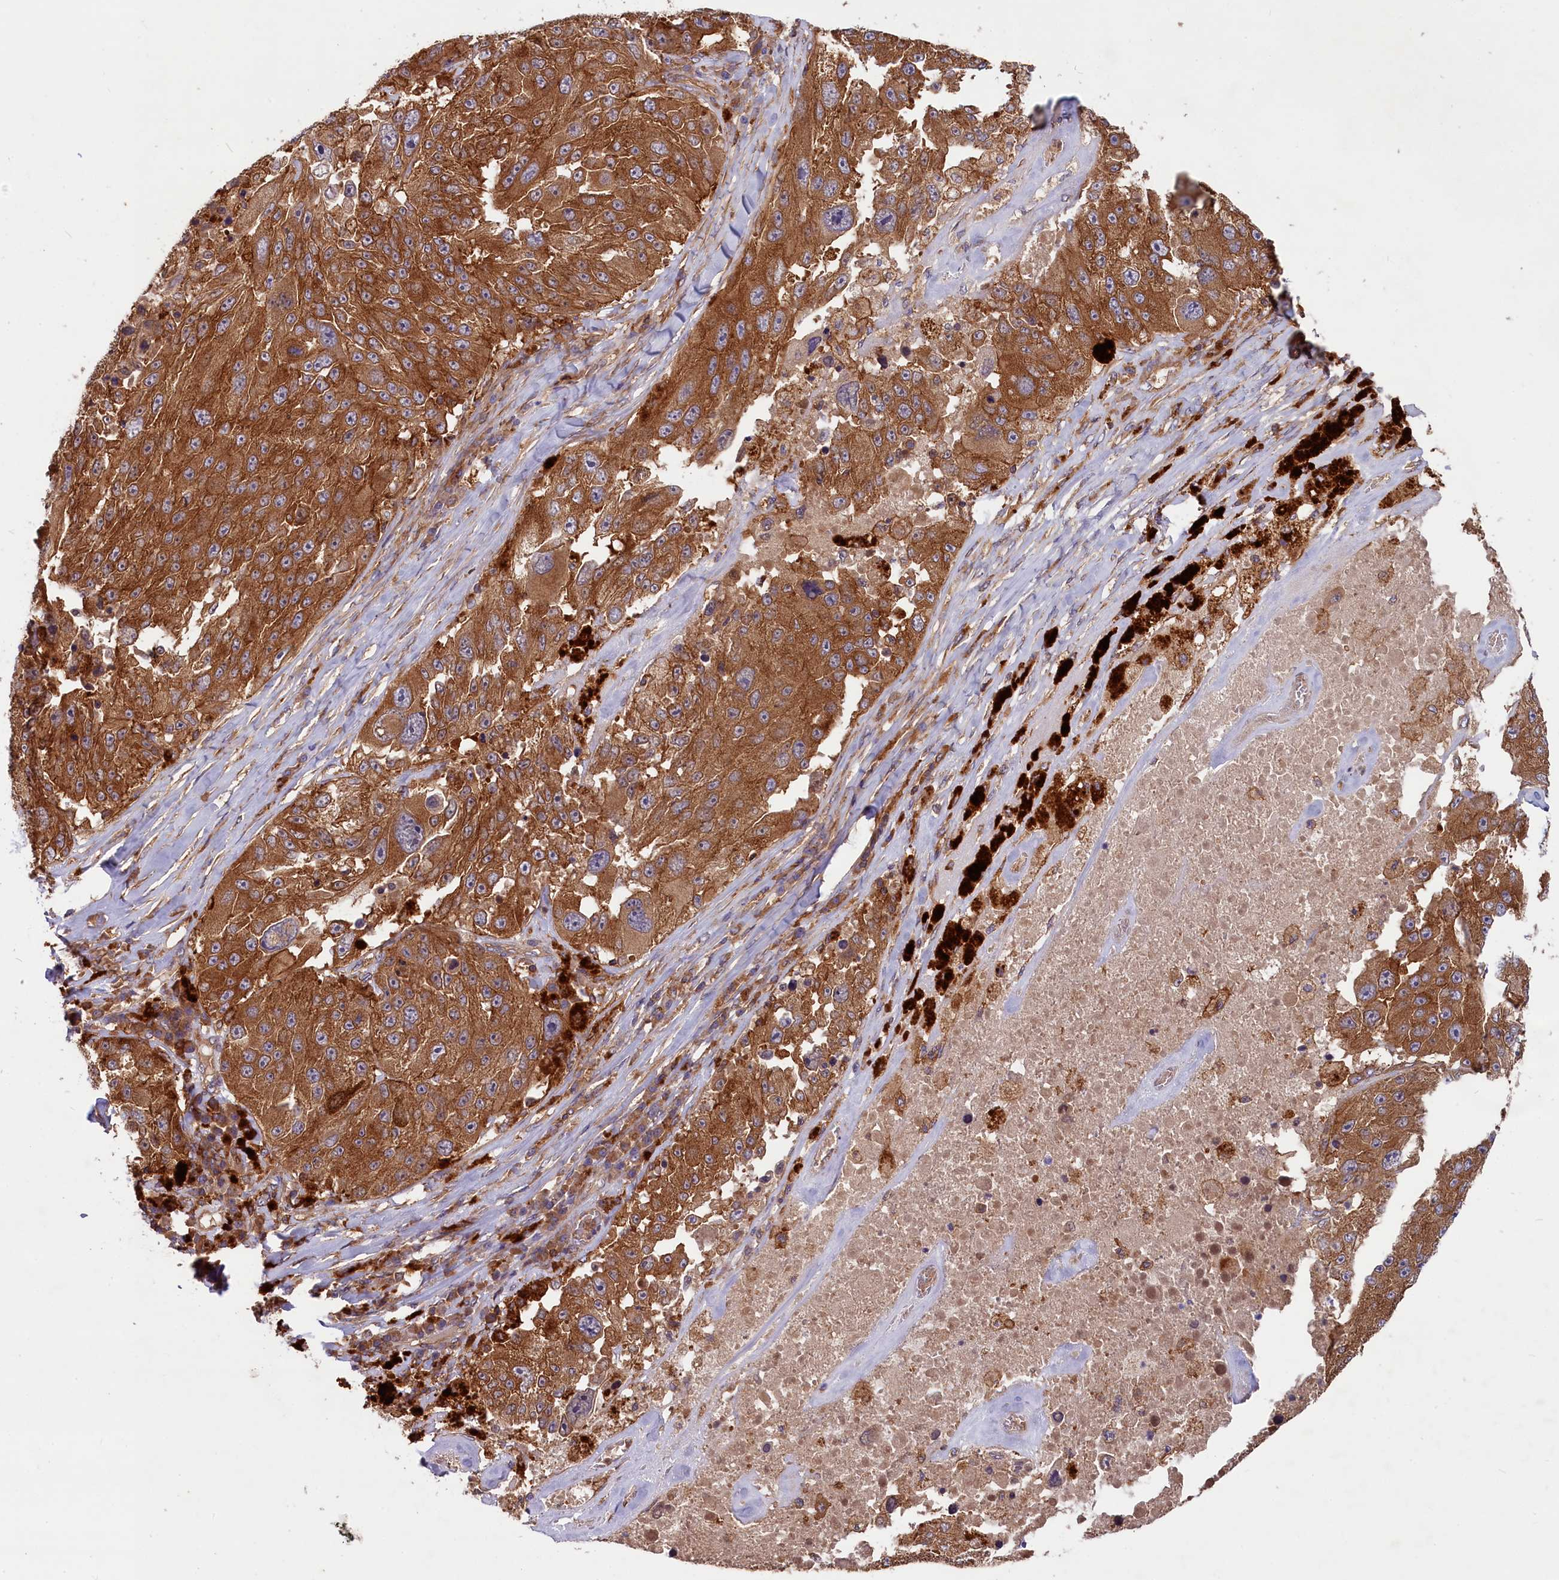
{"staining": {"intensity": "strong", "quantity": ">75%", "location": "cytoplasmic/membranous"}, "tissue": "melanoma", "cell_type": "Tumor cells", "image_type": "cancer", "snomed": [{"axis": "morphology", "description": "Malignant melanoma, Metastatic site"}, {"axis": "topography", "description": "Lymph node"}], "caption": "A brown stain labels strong cytoplasmic/membranous staining of a protein in human melanoma tumor cells.", "gene": "MYO9B", "patient": {"sex": "male", "age": 62}}